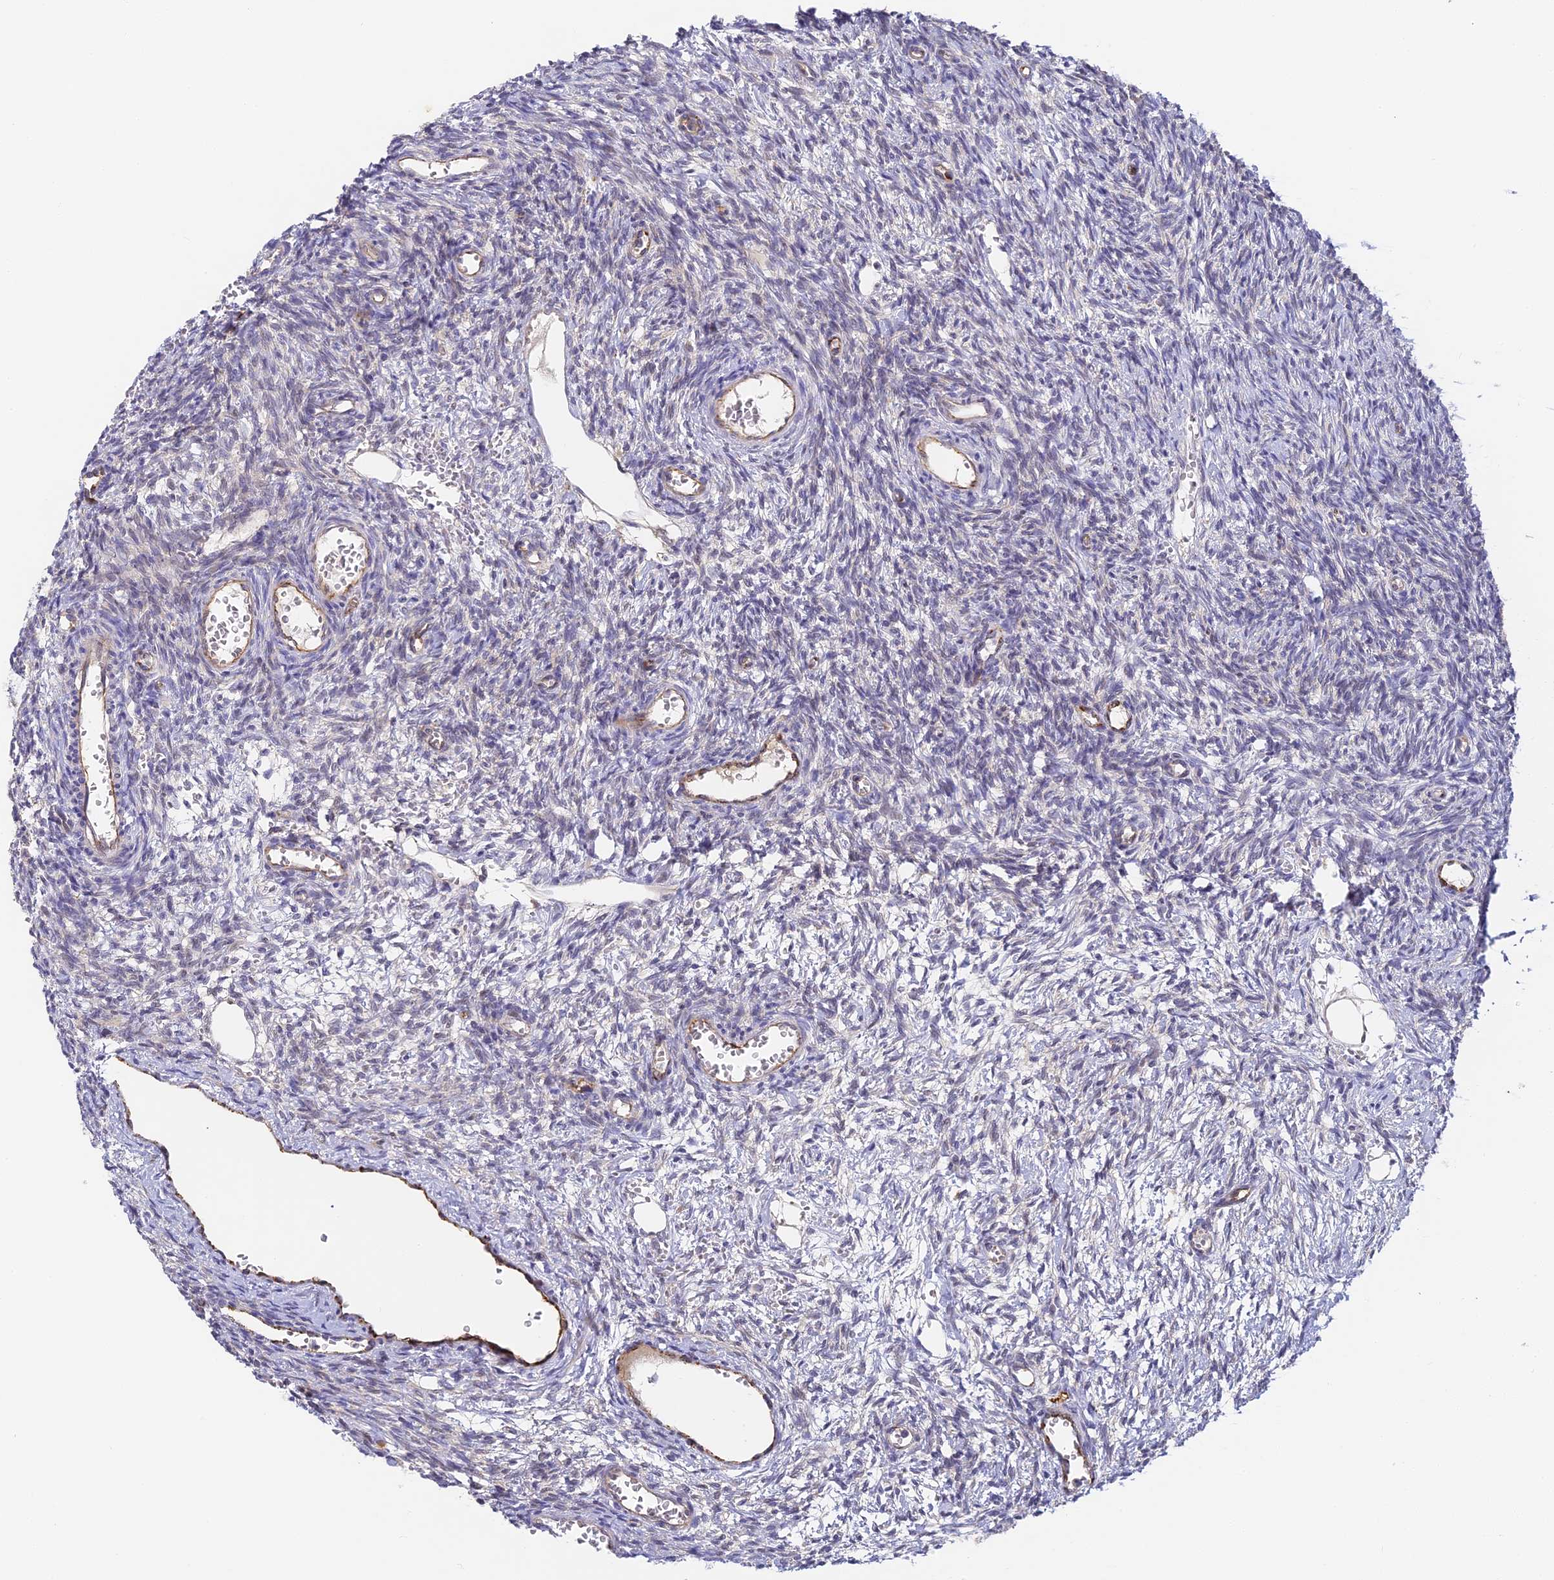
{"staining": {"intensity": "negative", "quantity": "none", "location": "none"}, "tissue": "ovary", "cell_type": "Ovarian stroma cells", "image_type": "normal", "snomed": [{"axis": "morphology", "description": "Normal tissue, NOS"}, {"axis": "topography", "description": "Ovary"}], "caption": "DAB (3,3'-diaminobenzidine) immunohistochemical staining of unremarkable human ovary exhibits no significant expression in ovarian stroma cells.", "gene": "DNAAF10", "patient": {"sex": "female", "age": 39}}